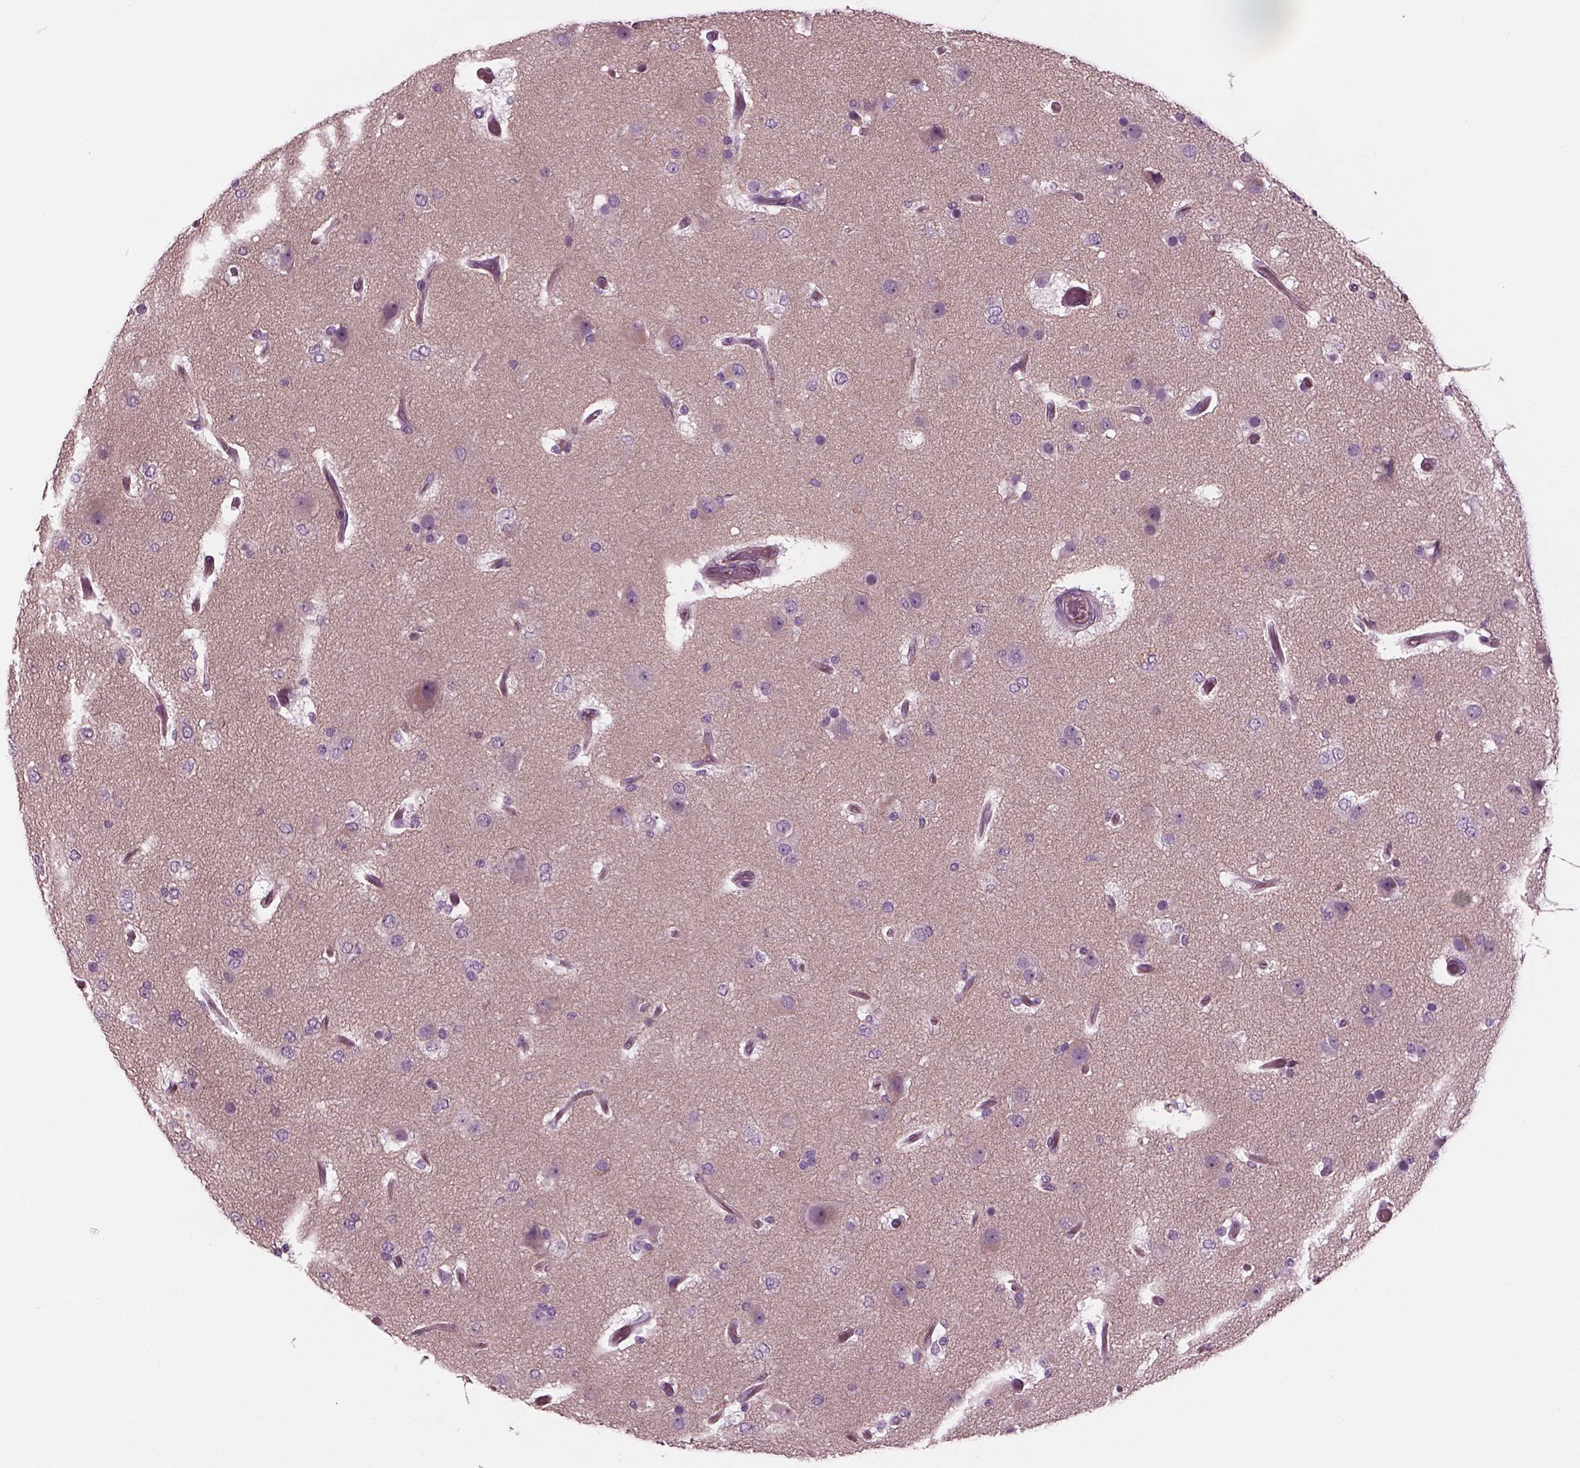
{"staining": {"intensity": "negative", "quantity": "none", "location": "none"}, "tissue": "glioma", "cell_type": "Tumor cells", "image_type": "cancer", "snomed": [{"axis": "morphology", "description": "Glioma, malignant, High grade"}, {"axis": "topography", "description": "Brain"}], "caption": "IHC of glioma reveals no positivity in tumor cells. (Stains: DAB IHC with hematoxylin counter stain, Microscopy: brightfield microscopy at high magnification).", "gene": "SLC2A3", "patient": {"sex": "female", "age": 63}}